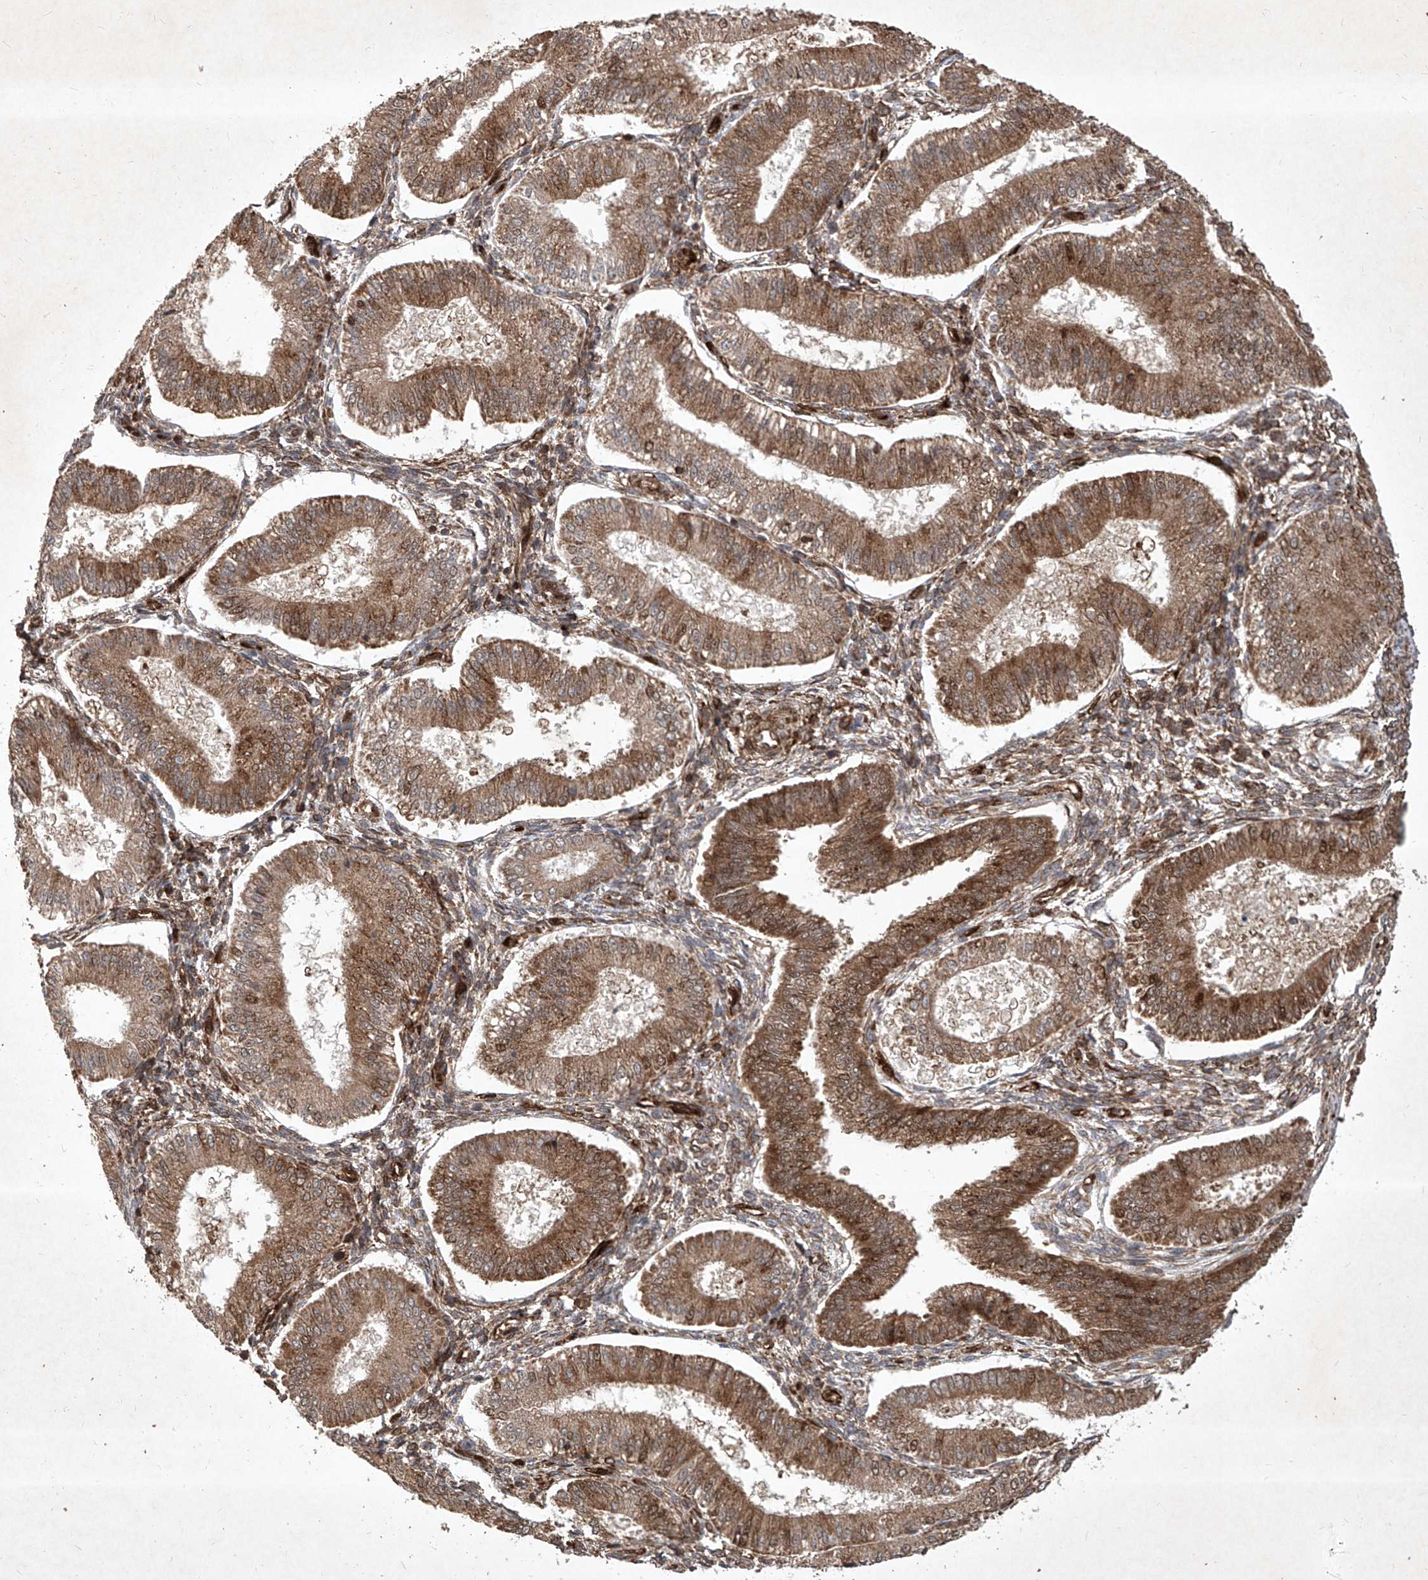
{"staining": {"intensity": "moderate", "quantity": ">75%", "location": "cytoplasmic/membranous"}, "tissue": "endometrium", "cell_type": "Cells in endometrial stroma", "image_type": "normal", "snomed": [{"axis": "morphology", "description": "Normal tissue, NOS"}, {"axis": "topography", "description": "Endometrium"}], "caption": "Endometrium stained for a protein (brown) shows moderate cytoplasmic/membranous positive positivity in approximately >75% of cells in endometrial stroma.", "gene": "MAGED2", "patient": {"sex": "female", "age": 39}}